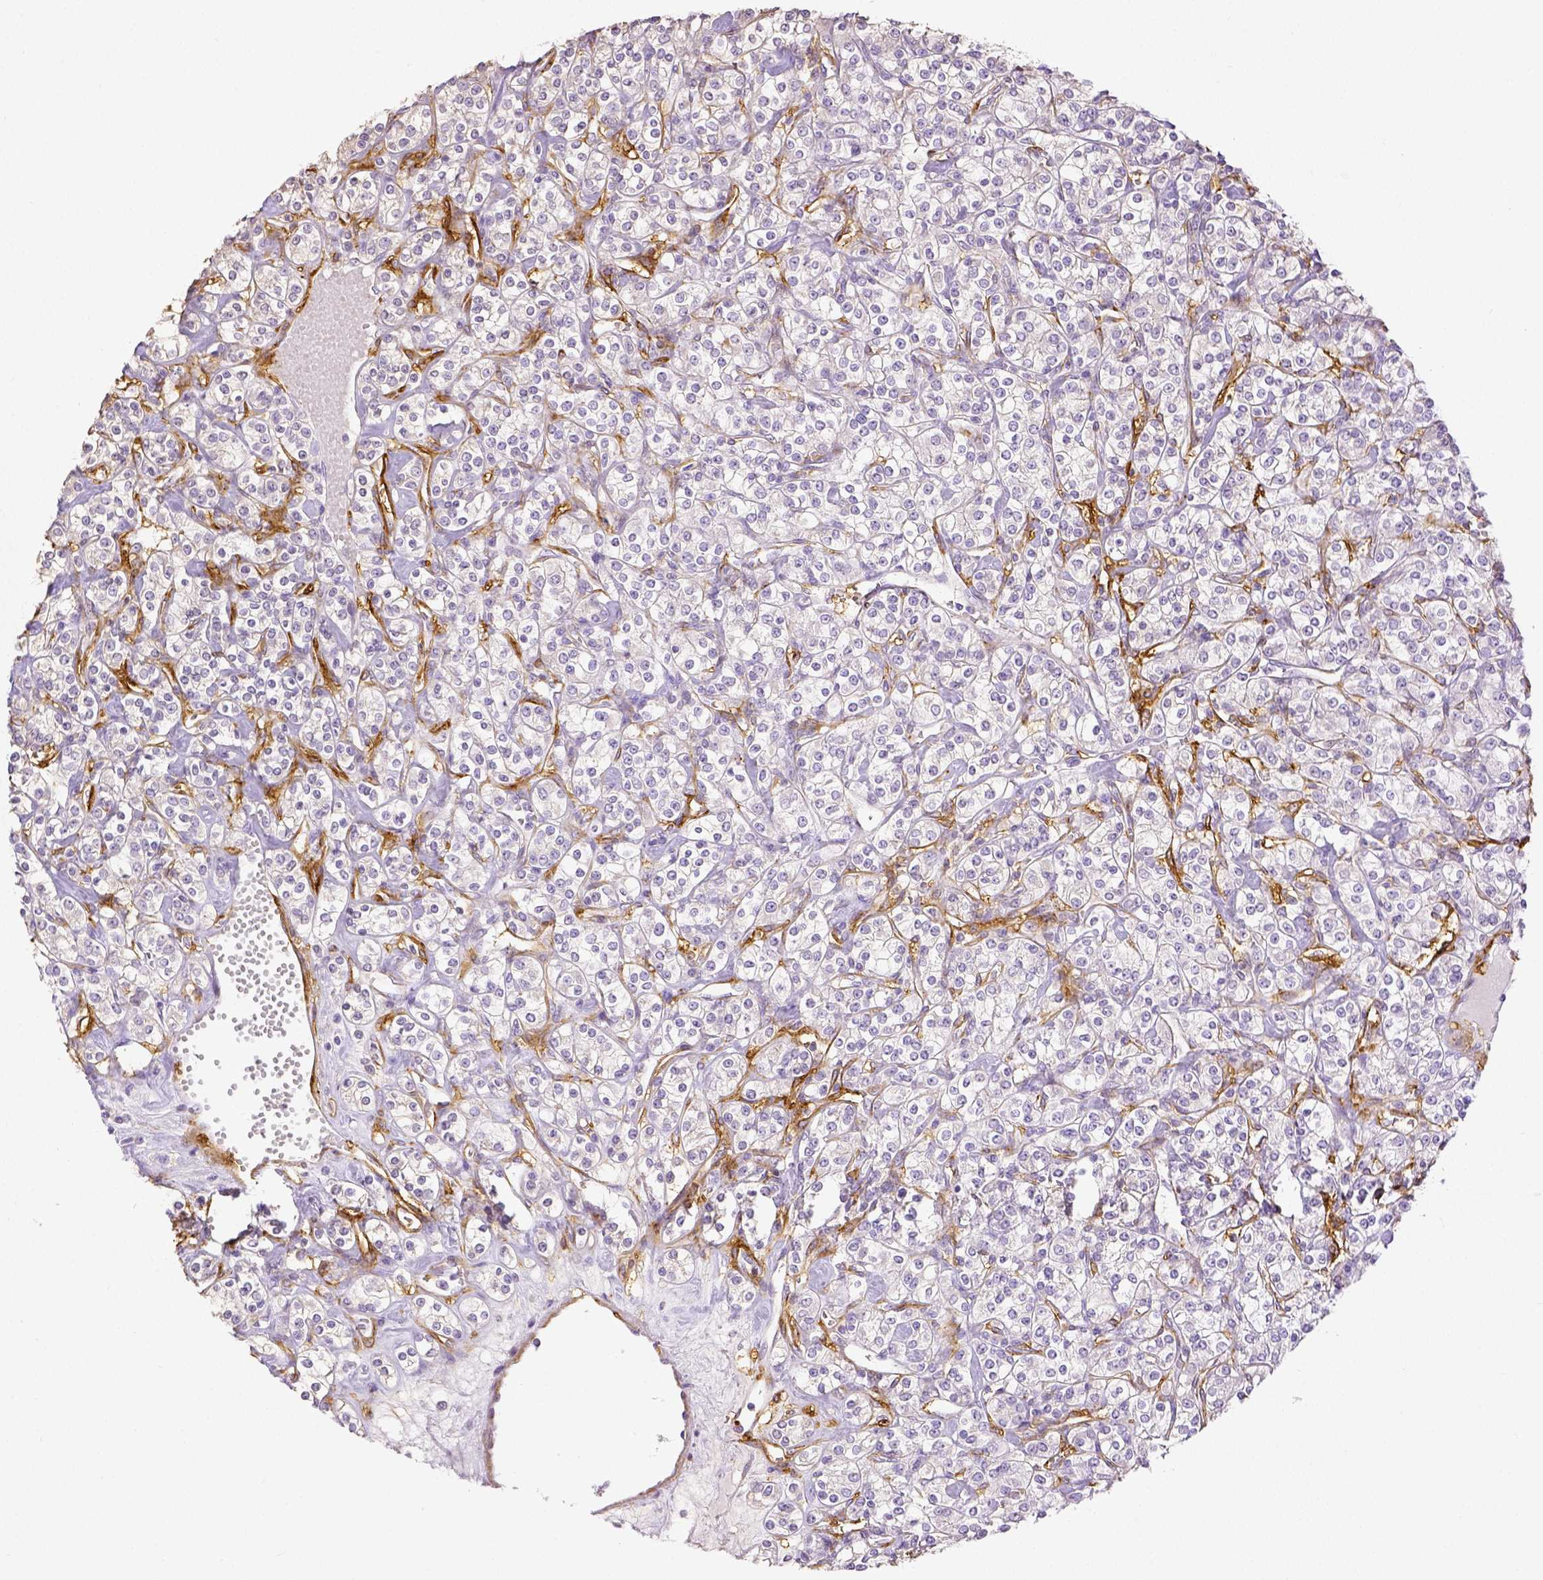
{"staining": {"intensity": "negative", "quantity": "none", "location": "none"}, "tissue": "renal cancer", "cell_type": "Tumor cells", "image_type": "cancer", "snomed": [{"axis": "morphology", "description": "Adenocarcinoma, NOS"}, {"axis": "topography", "description": "Kidney"}], "caption": "Photomicrograph shows no protein expression in tumor cells of renal cancer tissue. (Stains: DAB (3,3'-diaminobenzidine) immunohistochemistry (IHC) with hematoxylin counter stain, Microscopy: brightfield microscopy at high magnification).", "gene": "THY1", "patient": {"sex": "male", "age": 77}}